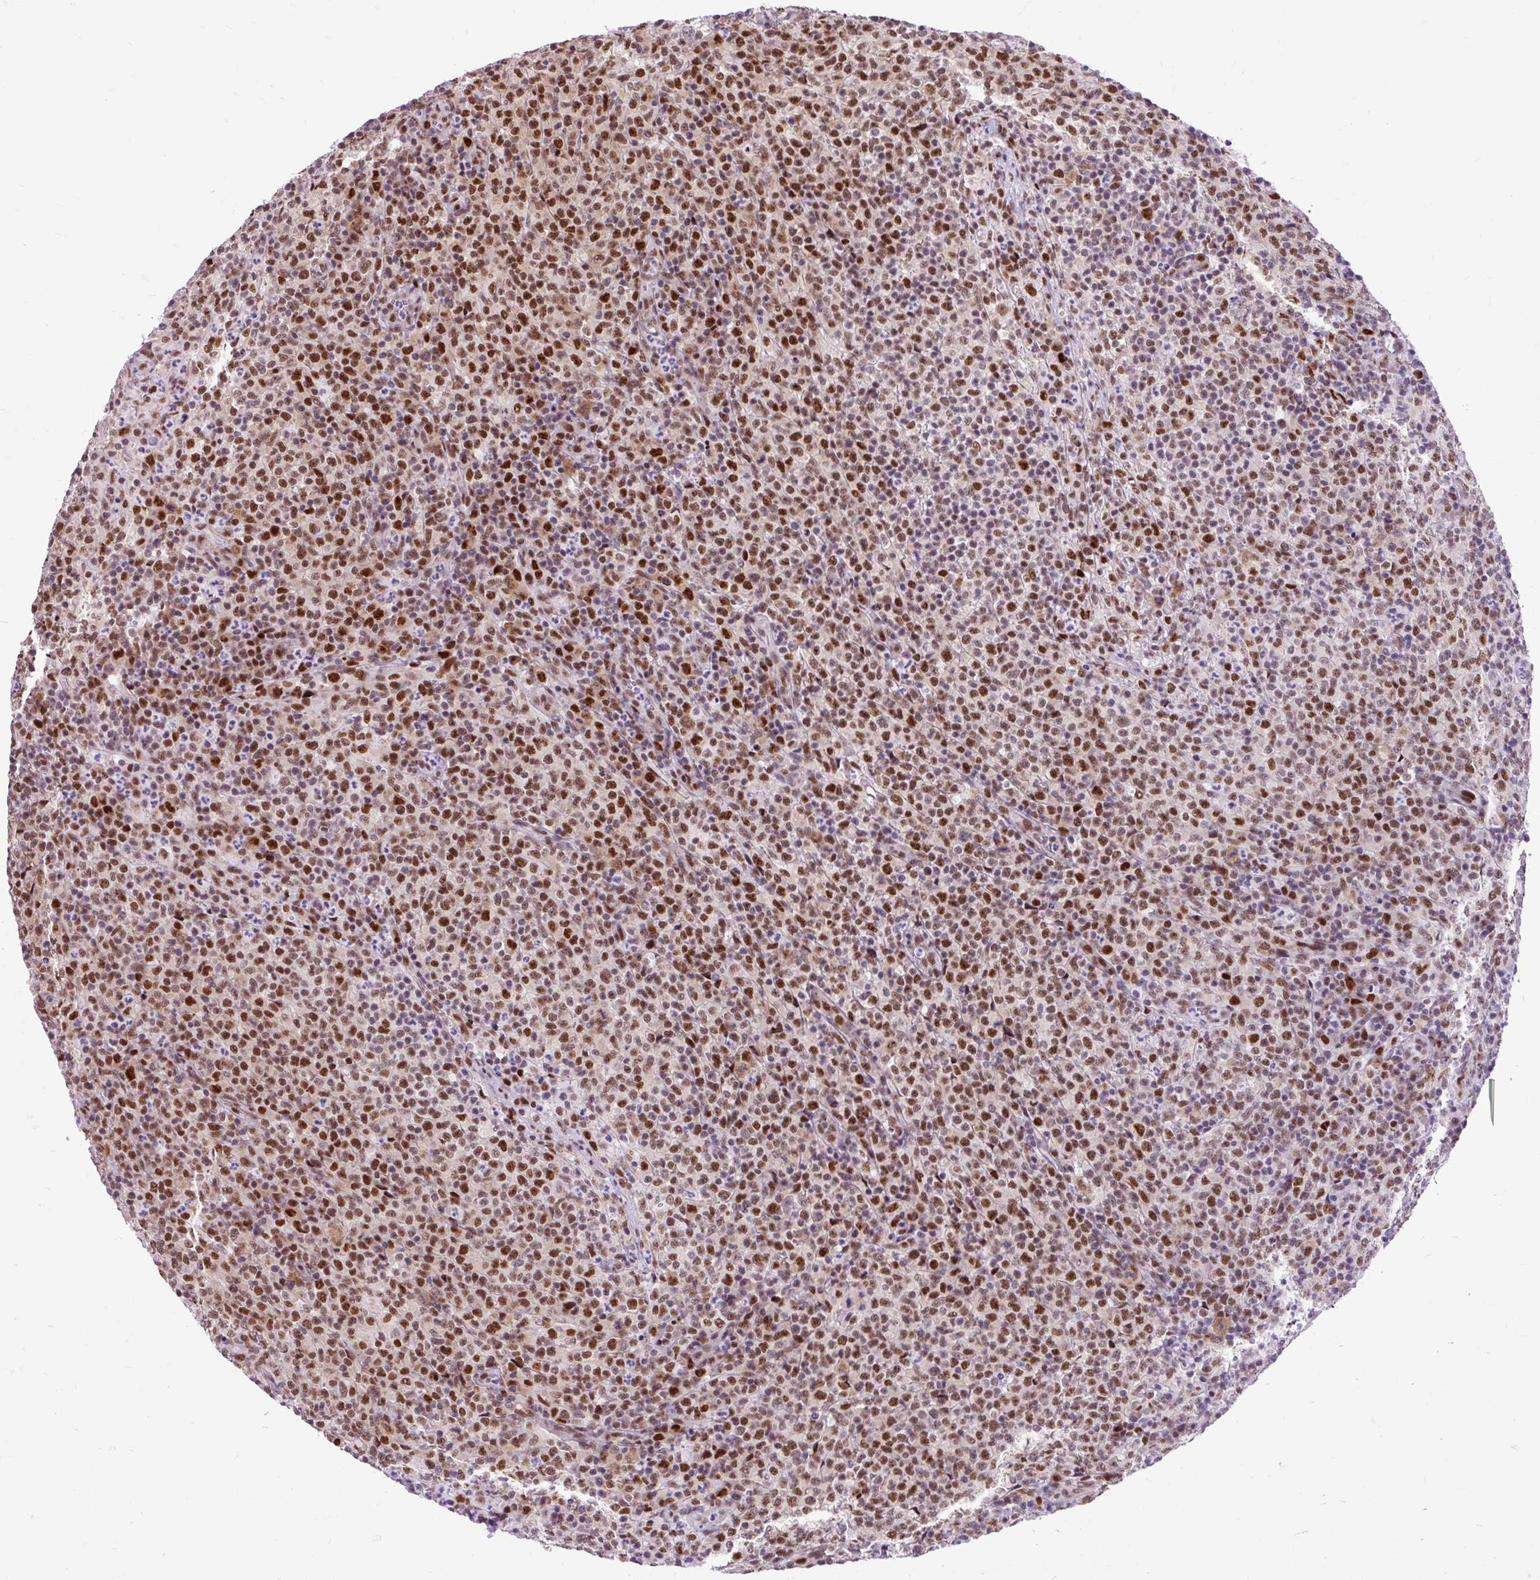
{"staining": {"intensity": "strong", "quantity": ">75%", "location": "nuclear"}, "tissue": "lymphoma", "cell_type": "Tumor cells", "image_type": "cancer", "snomed": [{"axis": "morphology", "description": "Malignant lymphoma, non-Hodgkin's type, High grade"}, {"axis": "topography", "description": "Lymph node"}], "caption": "A micrograph of human lymphoma stained for a protein displays strong nuclear brown staining in tumor cells.", "gene": "CLK2", "patient": {"sex": "male", "age": 54}}